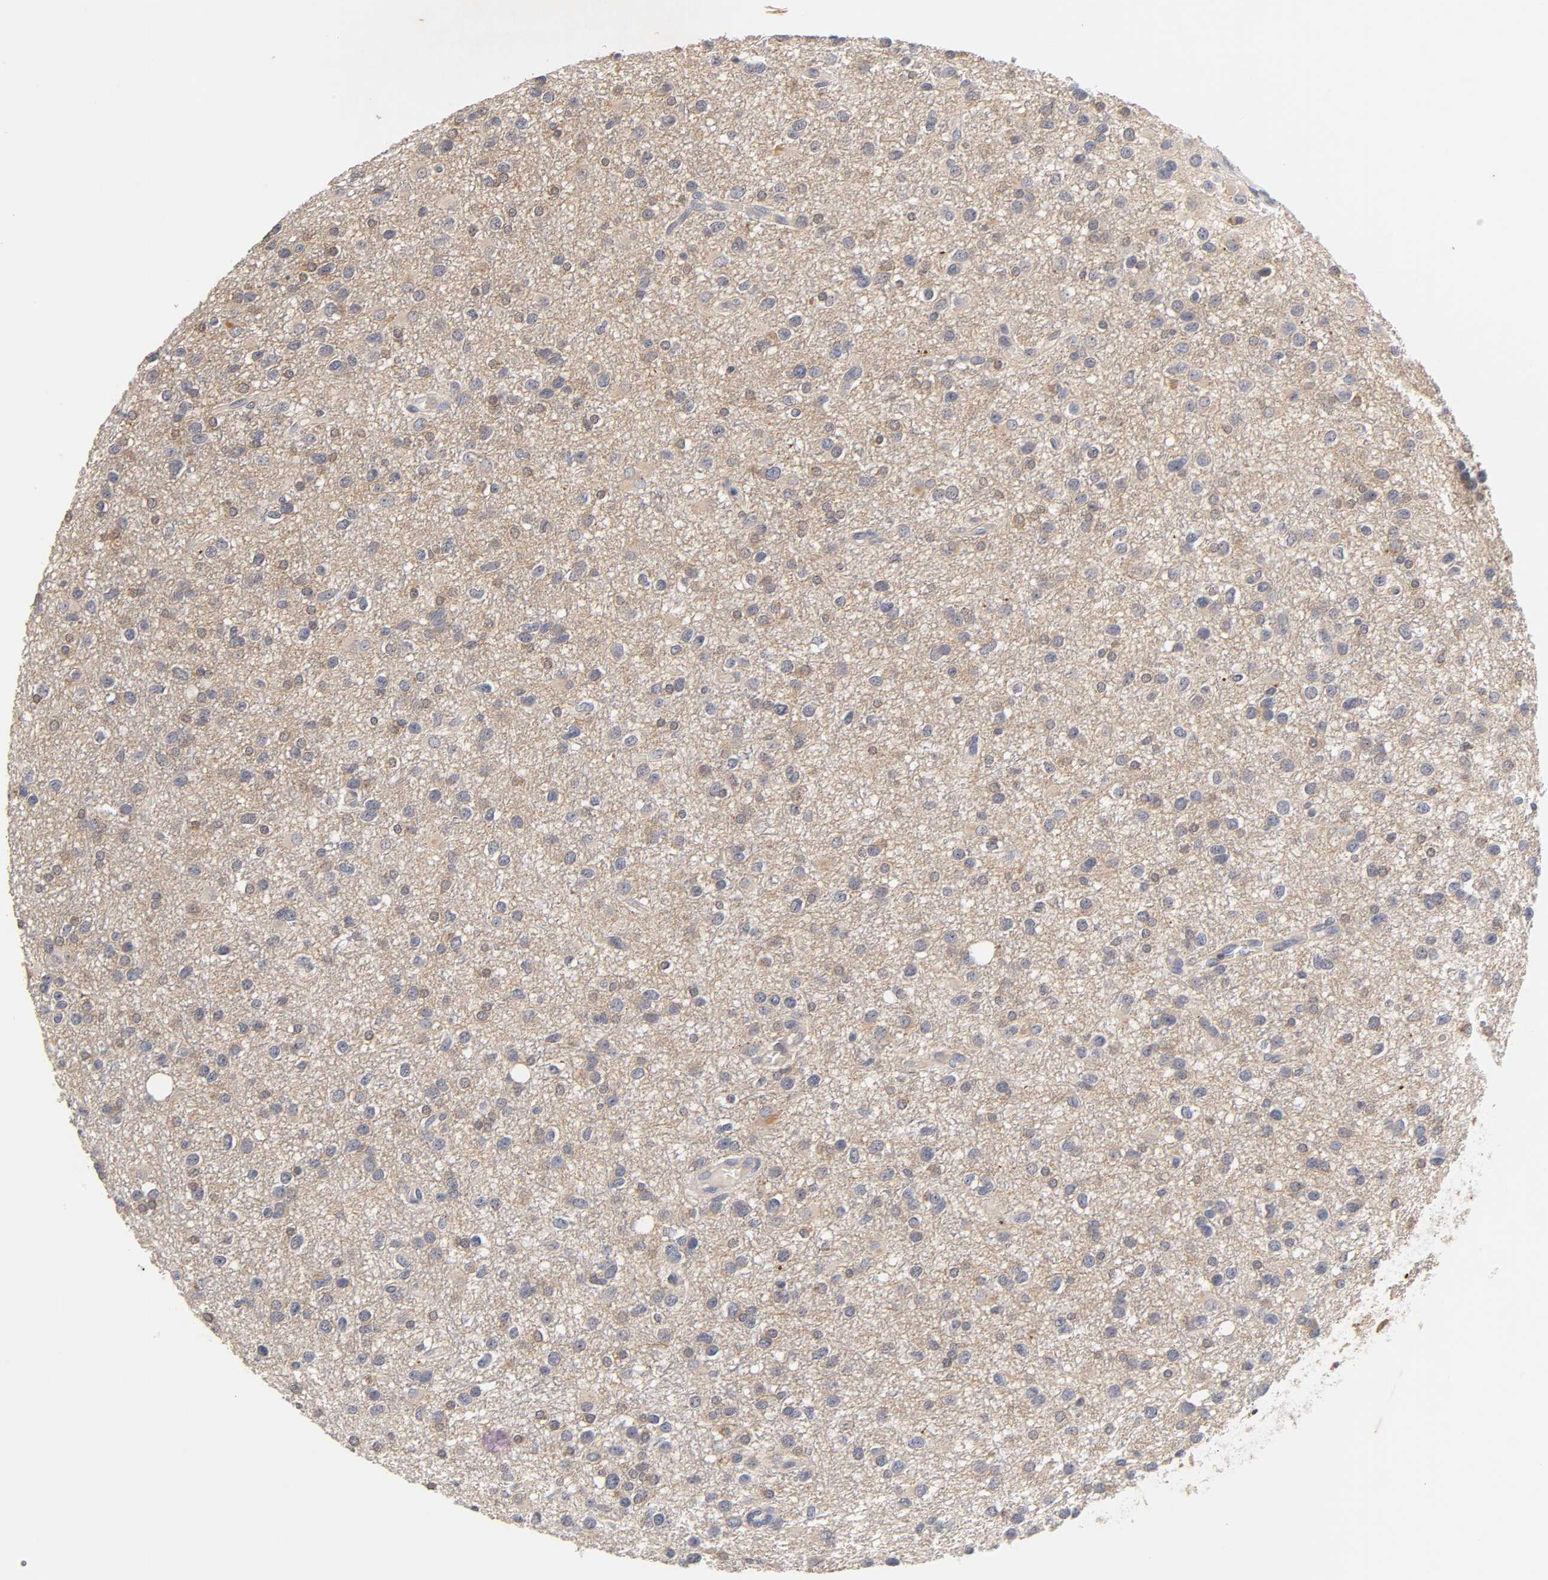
{"staining": {"intensity": "moderate", "quantity": "25%-75%", "location": "cytoplasmic/membranous"}, "tissue": "glioma", "cell_type": "Tumor cells", "image_type": "cancer", "snomed": [{"axis": "morphology", "description": "Glioma, malignant, Low grade"}, {"axis": "topography", "description": "Brain"}], "caption": "Glioma tissue displays moderate cytoplasmic/membranous expression in approximately 25%-75% of tumor cells, visualized by immunohistochemistry.", "gene": "CXADR", "patient": {"sex": "male", "age": 42}}